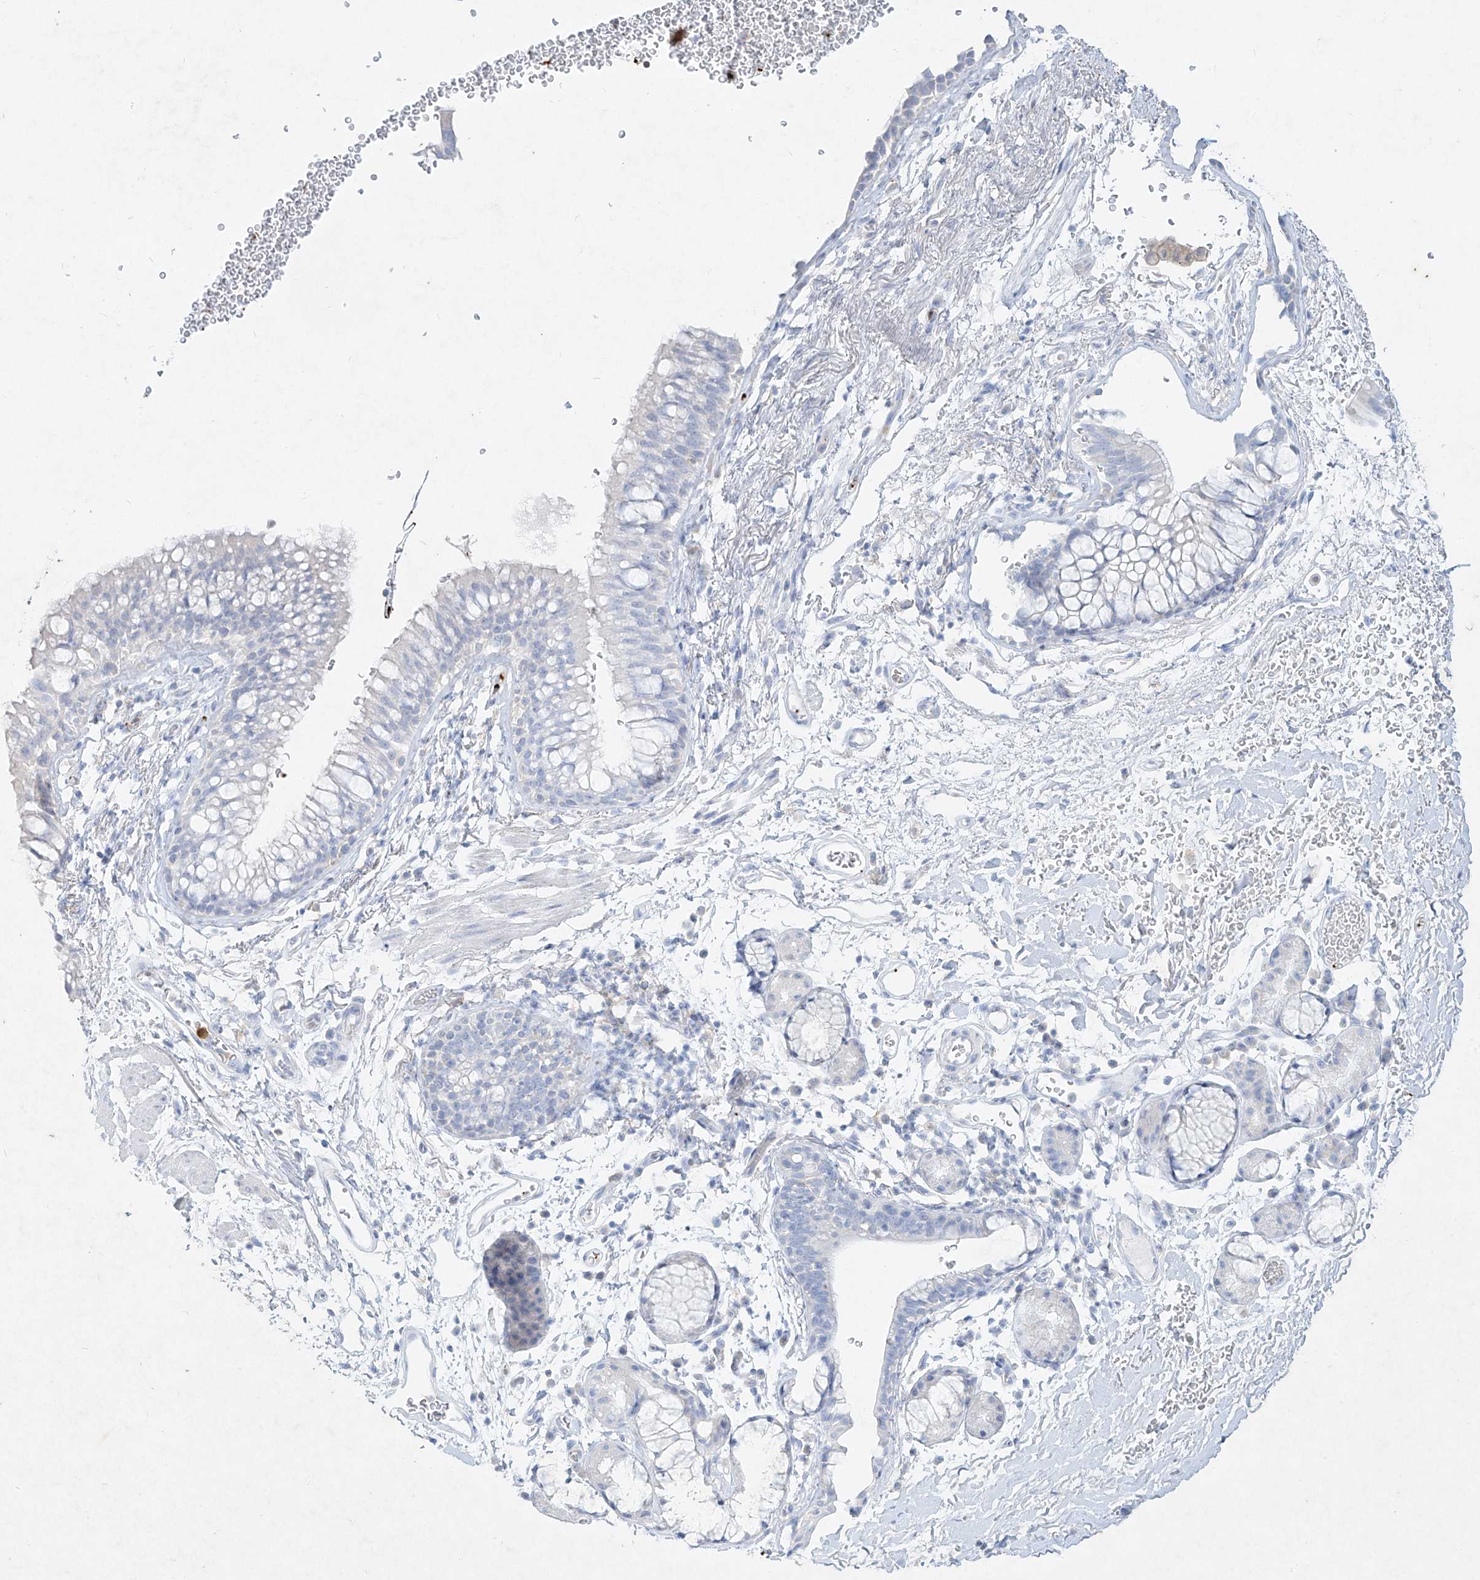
{"staining": {"intensity": "negative", "quantity": "none", "location": "none"}, "tissue": "bronchus", "cell_type": "Respiratory epithelial cells", "image_type": "normal", "snomed": [{"axis": "morphology", "description": "Normal tissue, NOS"}, {"axis": "topography", "description": "Cartilage tissue"}, {"axis": "topography", "description": "Bronchus"}], "caption": "Bronchus was stained to show a protein in brown. There is no significant expression in respiratory epithelial cells. (DAB immunohistochemistry (IHC), high magnification).", "gene": "PLEK", "patient": {"sex": "female", "age": 53}}